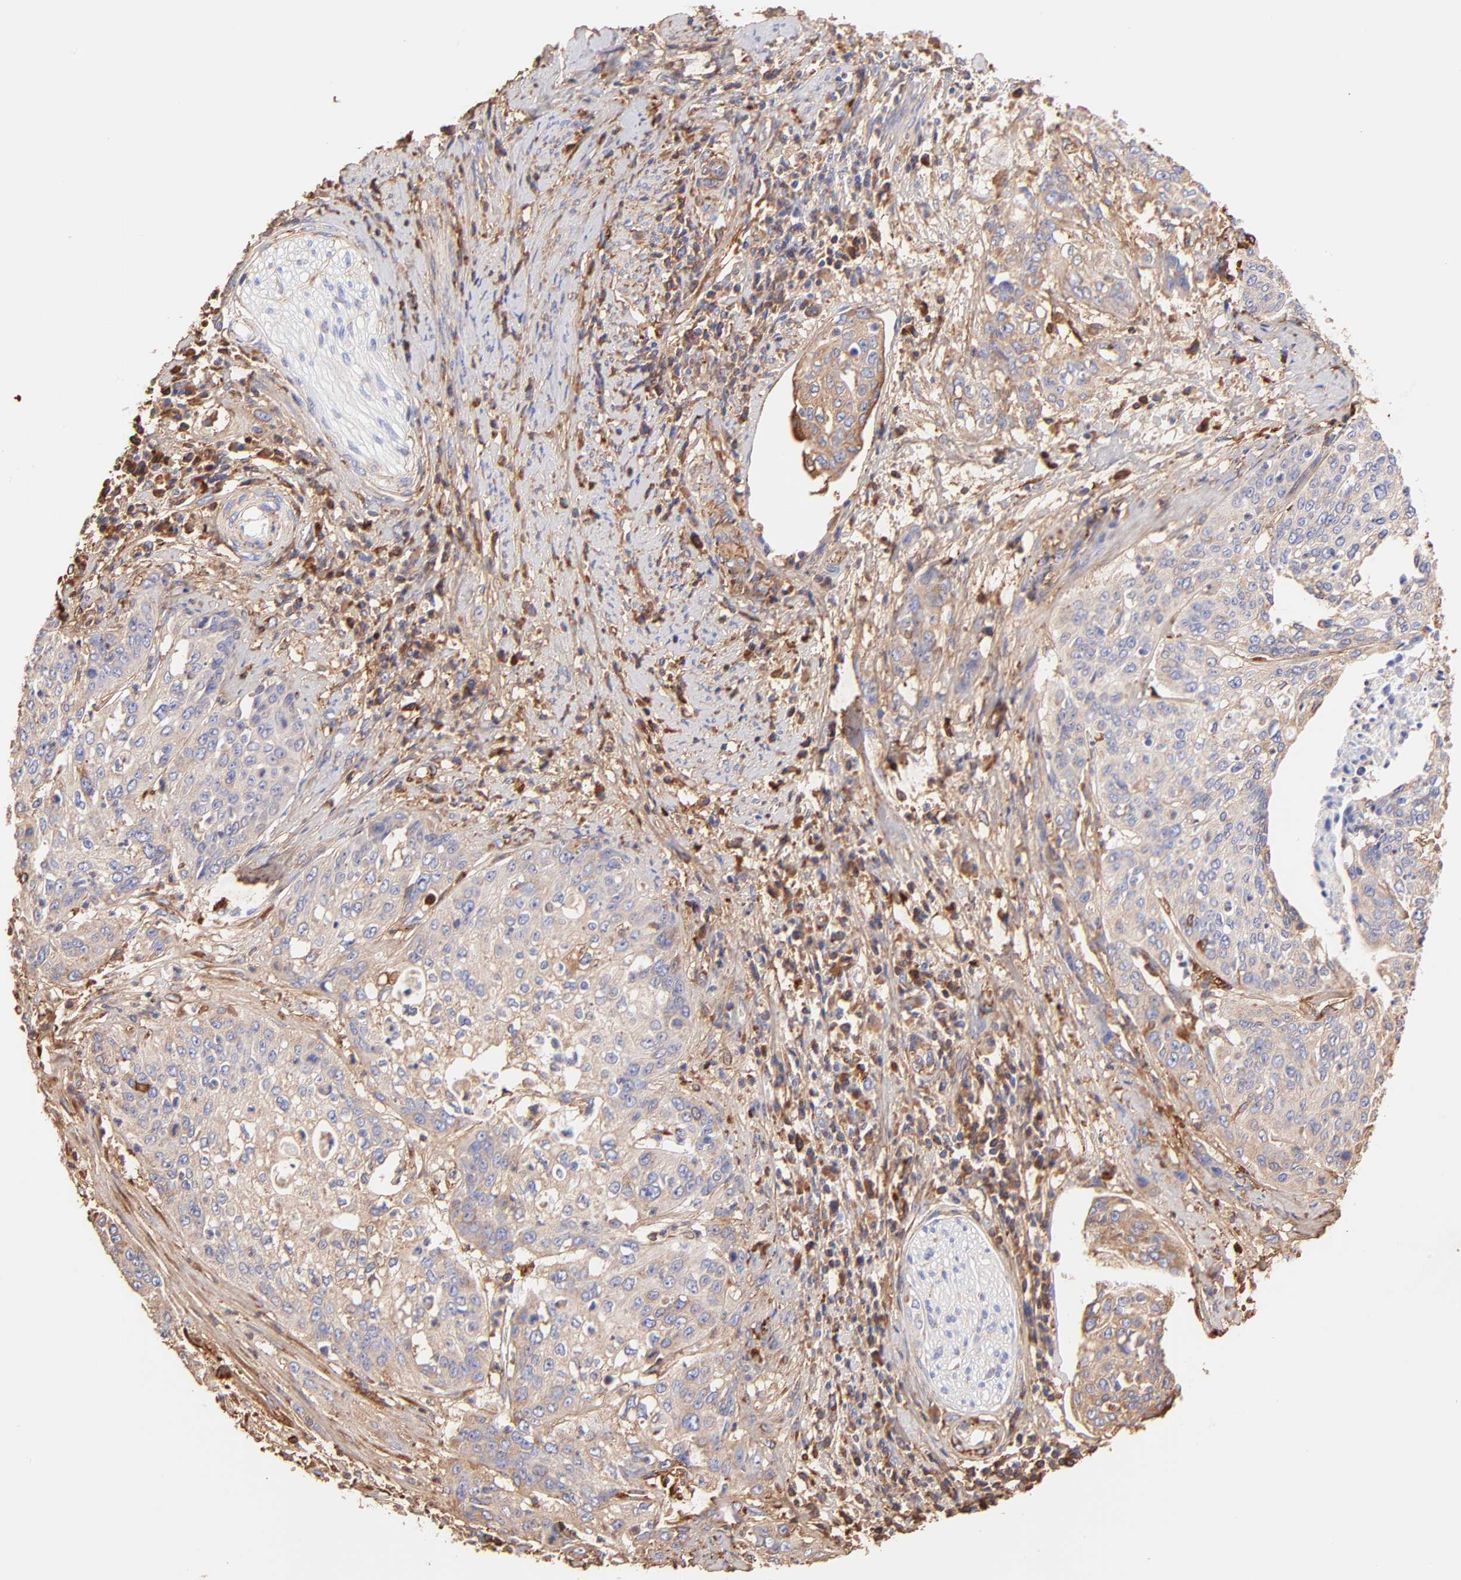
{"staining": {"intensity": "weak", "quantity": ">75%", "location": "cytoplasmic/membranous"}, "tissue": "cervical cancer", "cell_type": "Tumor cells", "image_type": "cancer", "snomed": [{"axis": "morphology", "description": "Squamous cell carcinoma, NOS"}, {"axis": "topography", "description": "Cervix"}], "caption": "High-magnification brightfield microscopy of cervical squamous cell carcinoma stained with DAB (3,3'-diaminobenzidine) (brown) and counterstained with hematoxylin (blue). tumor cells exhibit weak cytoplasmic/membranous expression is seen in approximately>75% of cells. The staining is performed using DAB (3,3'-diaminobenzidine) brown chromogen to label protein expression. The nuclei are counter-stained blue using hematoxylin.", "gene": "BGN", "patient": {"sex": "female", "age": 41}}